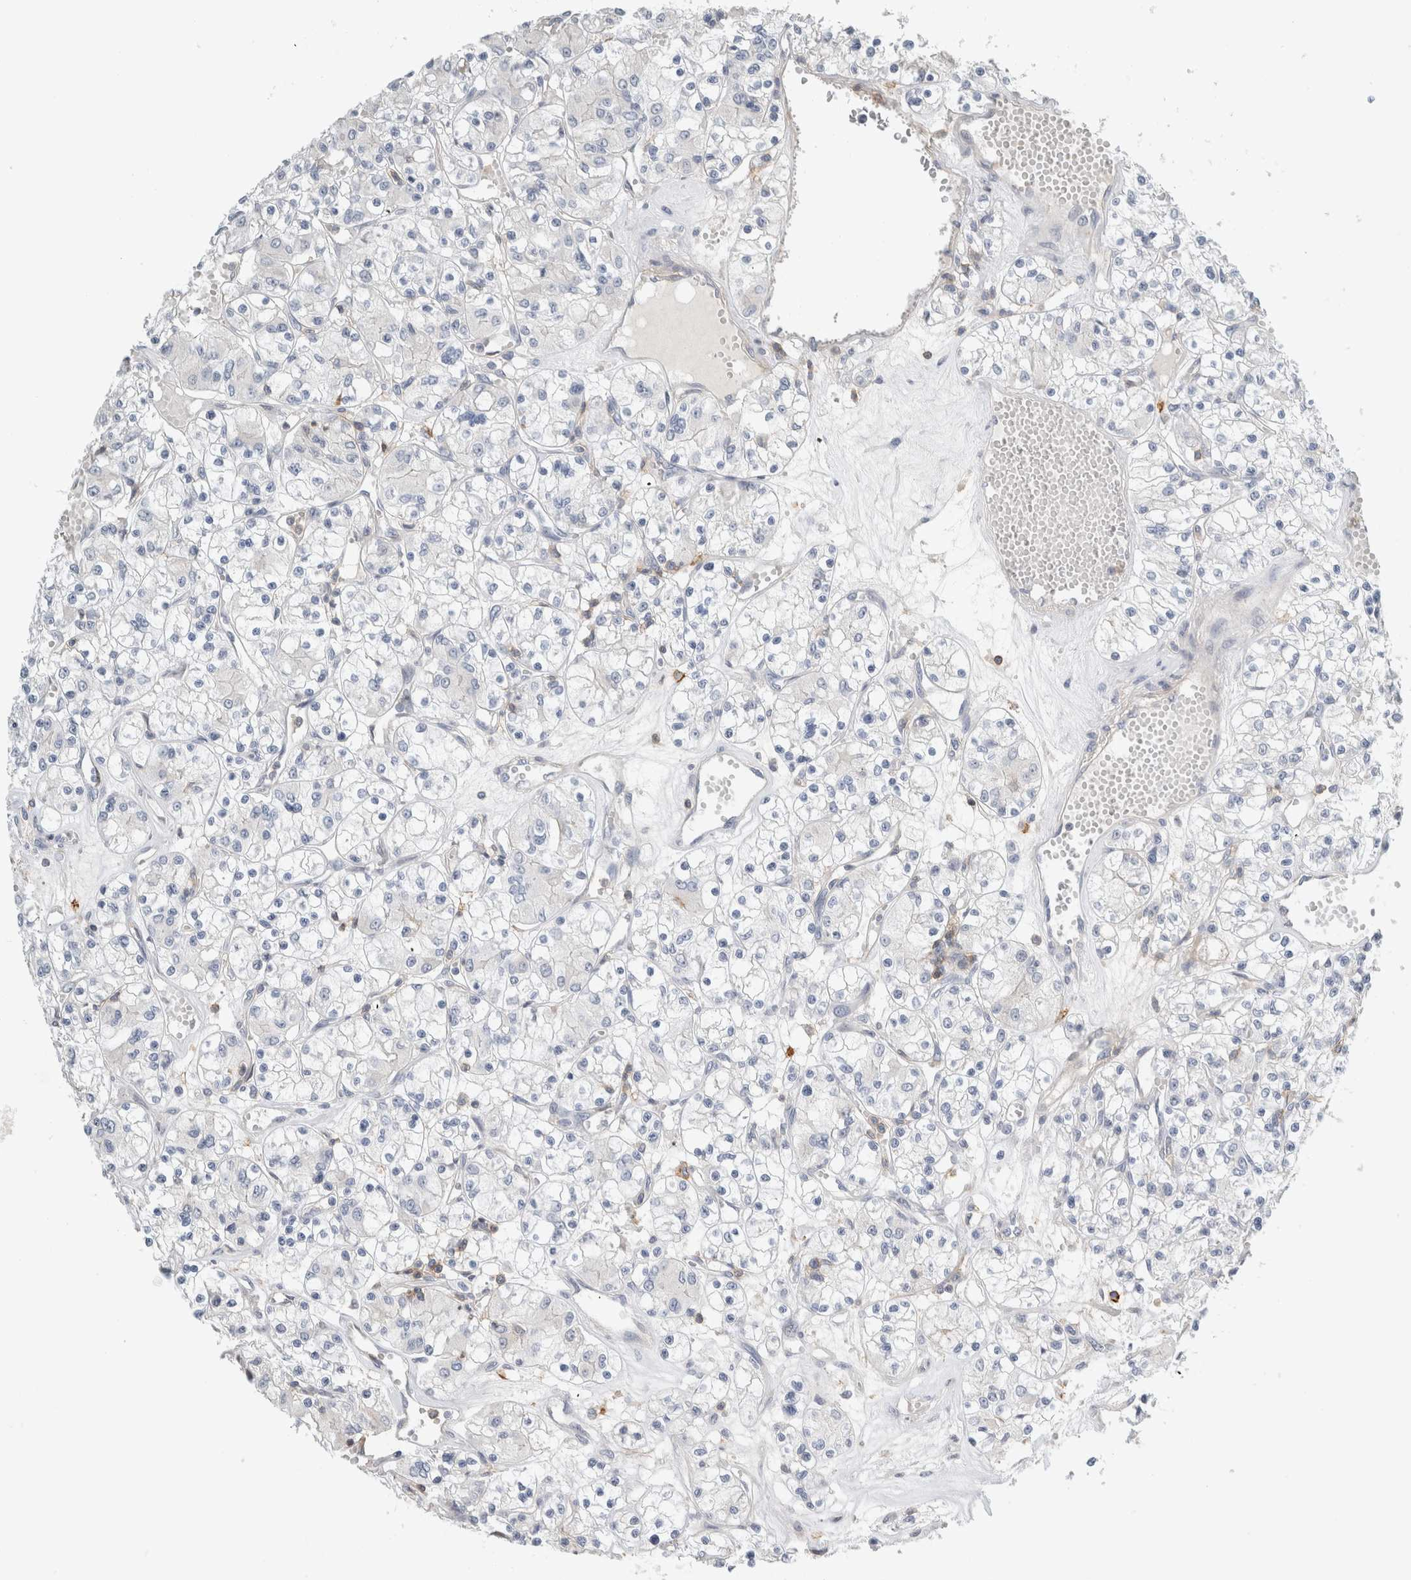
{"staining": {"intensity": "negative", "quantity": "none", "location": "none"}, "tissue": "renal cancer", "cell_type": "Tumor cells", "image_type": "cancer", "snomed": [{"axis": "morphology", "description": "Adenocarcinoma, NOS"}, {"axis": "topography", "description": "Kidney"}], "caption": "The histopathology image reveals no significant staining in tumor cells of renal adenocarcinoma.", "gene": "ERCC6L2", "patient": {"sex": "female", "age": 59}}